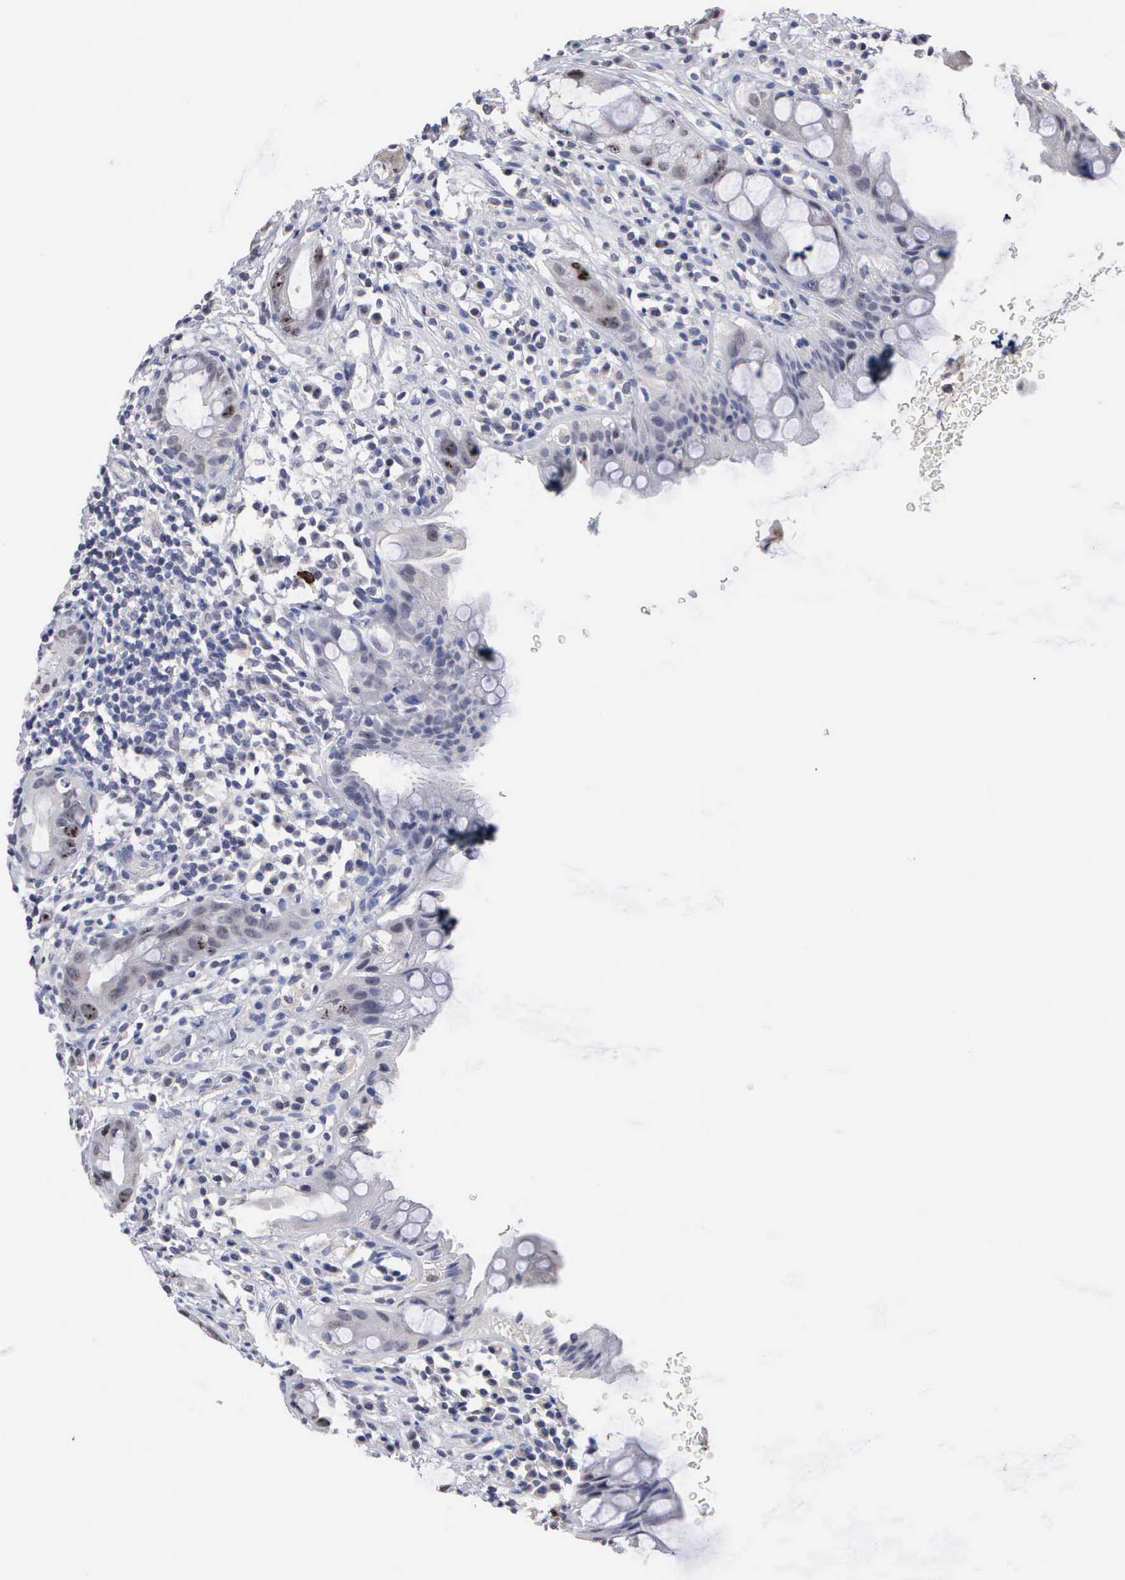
{"staining": {"intensity": "strong", "quantity": "<25%", "location": "nuclear"}, "tissue": "rectum", "cell_type": "Glandular cells", "image_type": "normal", "snomed": [{"axis": "morphology", "description": "Normal tissue, NOS"}, {"axis": "topography", "description": "Rectum"}], "caption": "Strong nuclear protein expression is seen in approximately <25% of glandular cells in rectum. (DAB (3,3'-diaminobenzidine) IHC with brightfield microscopy, high magnification).", "gene": "KDM6A", "patient": {"sex": "male", "age": 65}}